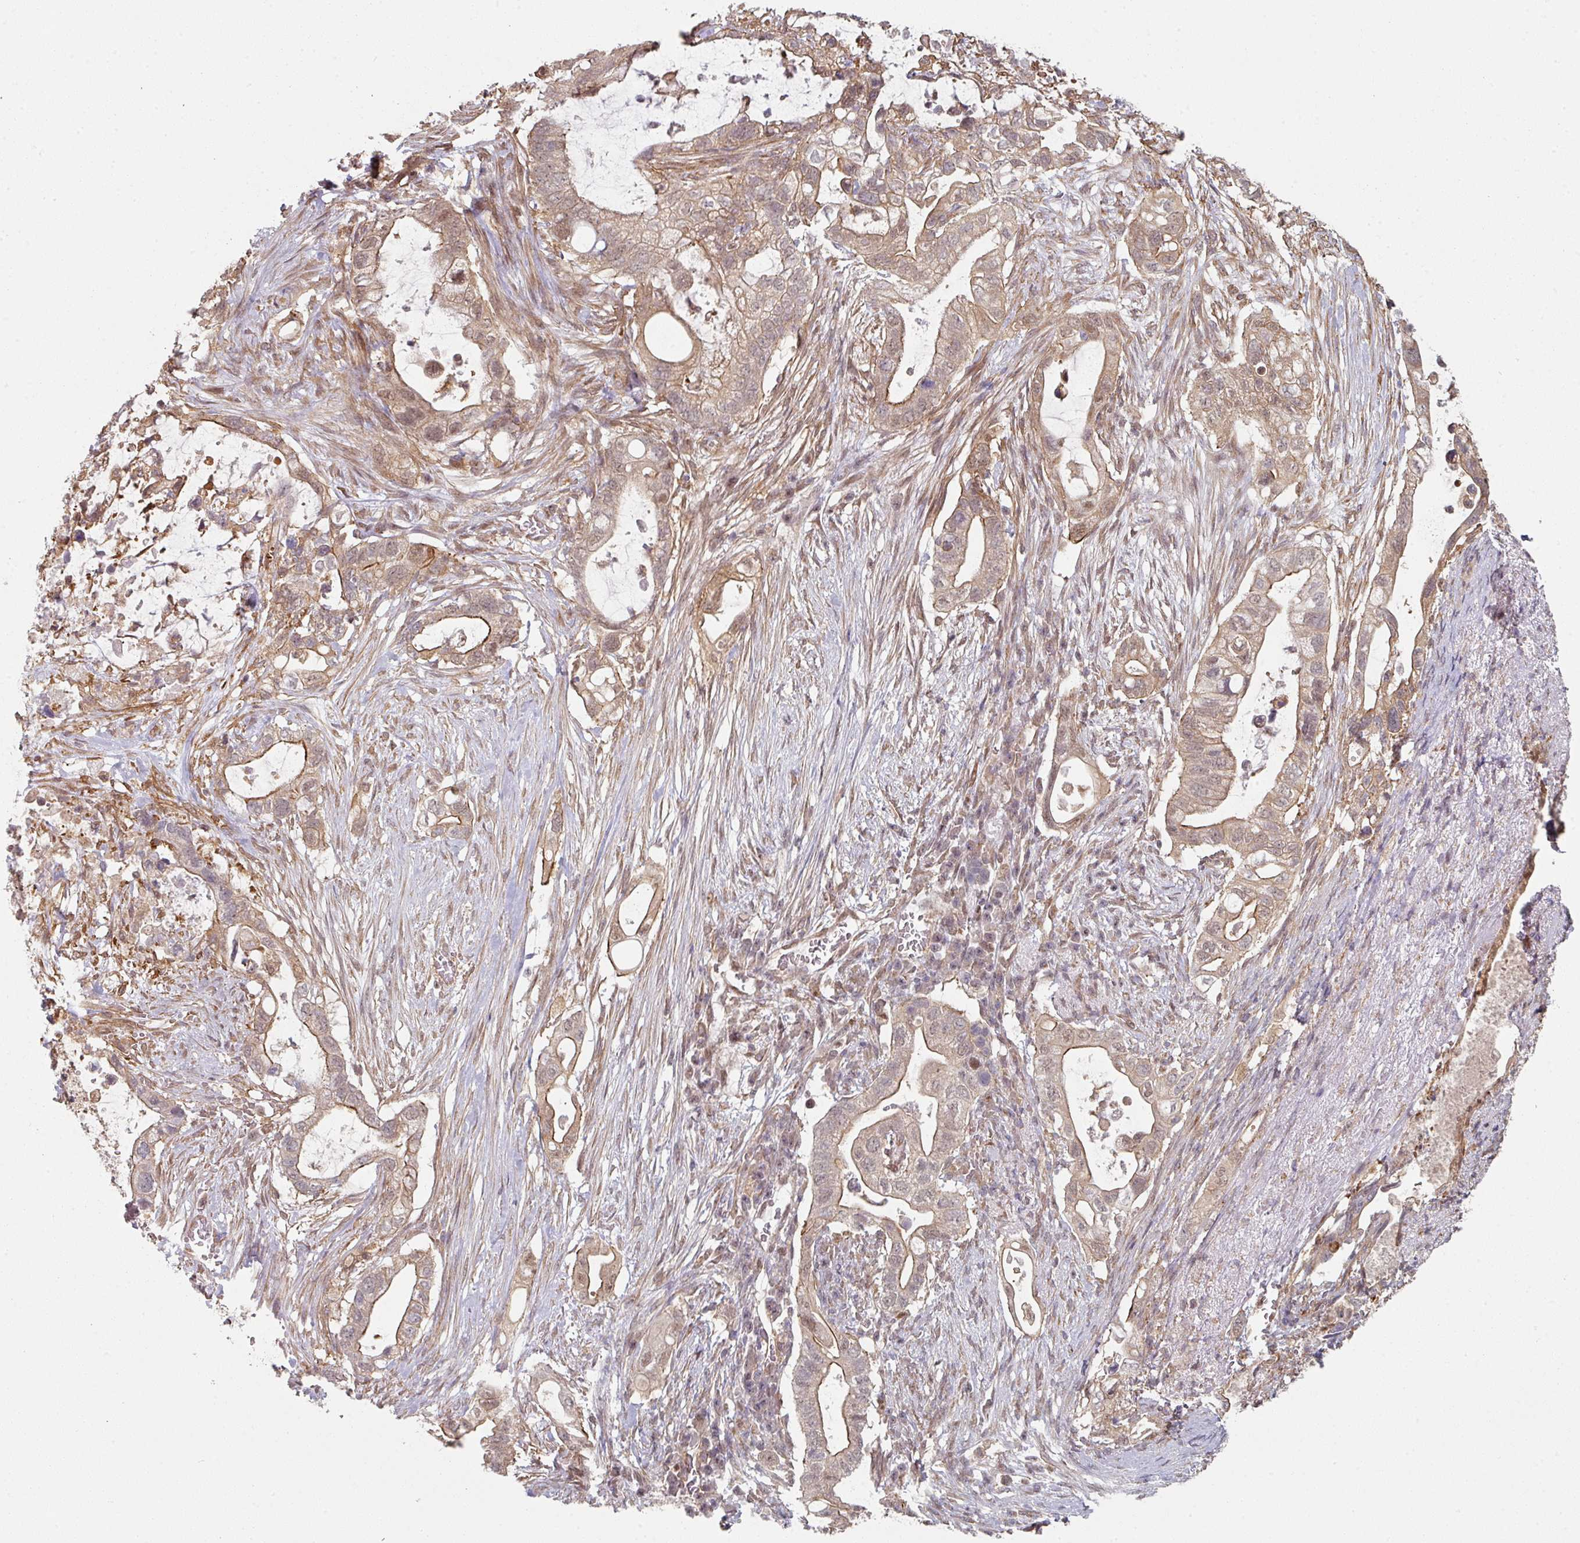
{"staining": {"intensity": "moderate", "quantity": ">75%", "location": "cytoplasmic/membranous"}, "tissue": "pancreatic cancer", "cell_type": "Tumor cells", "image_type": "cancer", "snomed": [{"axis": "morphology", "description": "Adenocarcinoma, NOS"}, {"axis": "topography", "description": "Pancreas"}], "caption": "Tumor cells show moderate cytoplasmic/membranous positivity in about >75% of cells in pancreatic adenocarcinoma.", "gene": "PSME3IP1", "patient": {"sex": "female", "age": 72}}